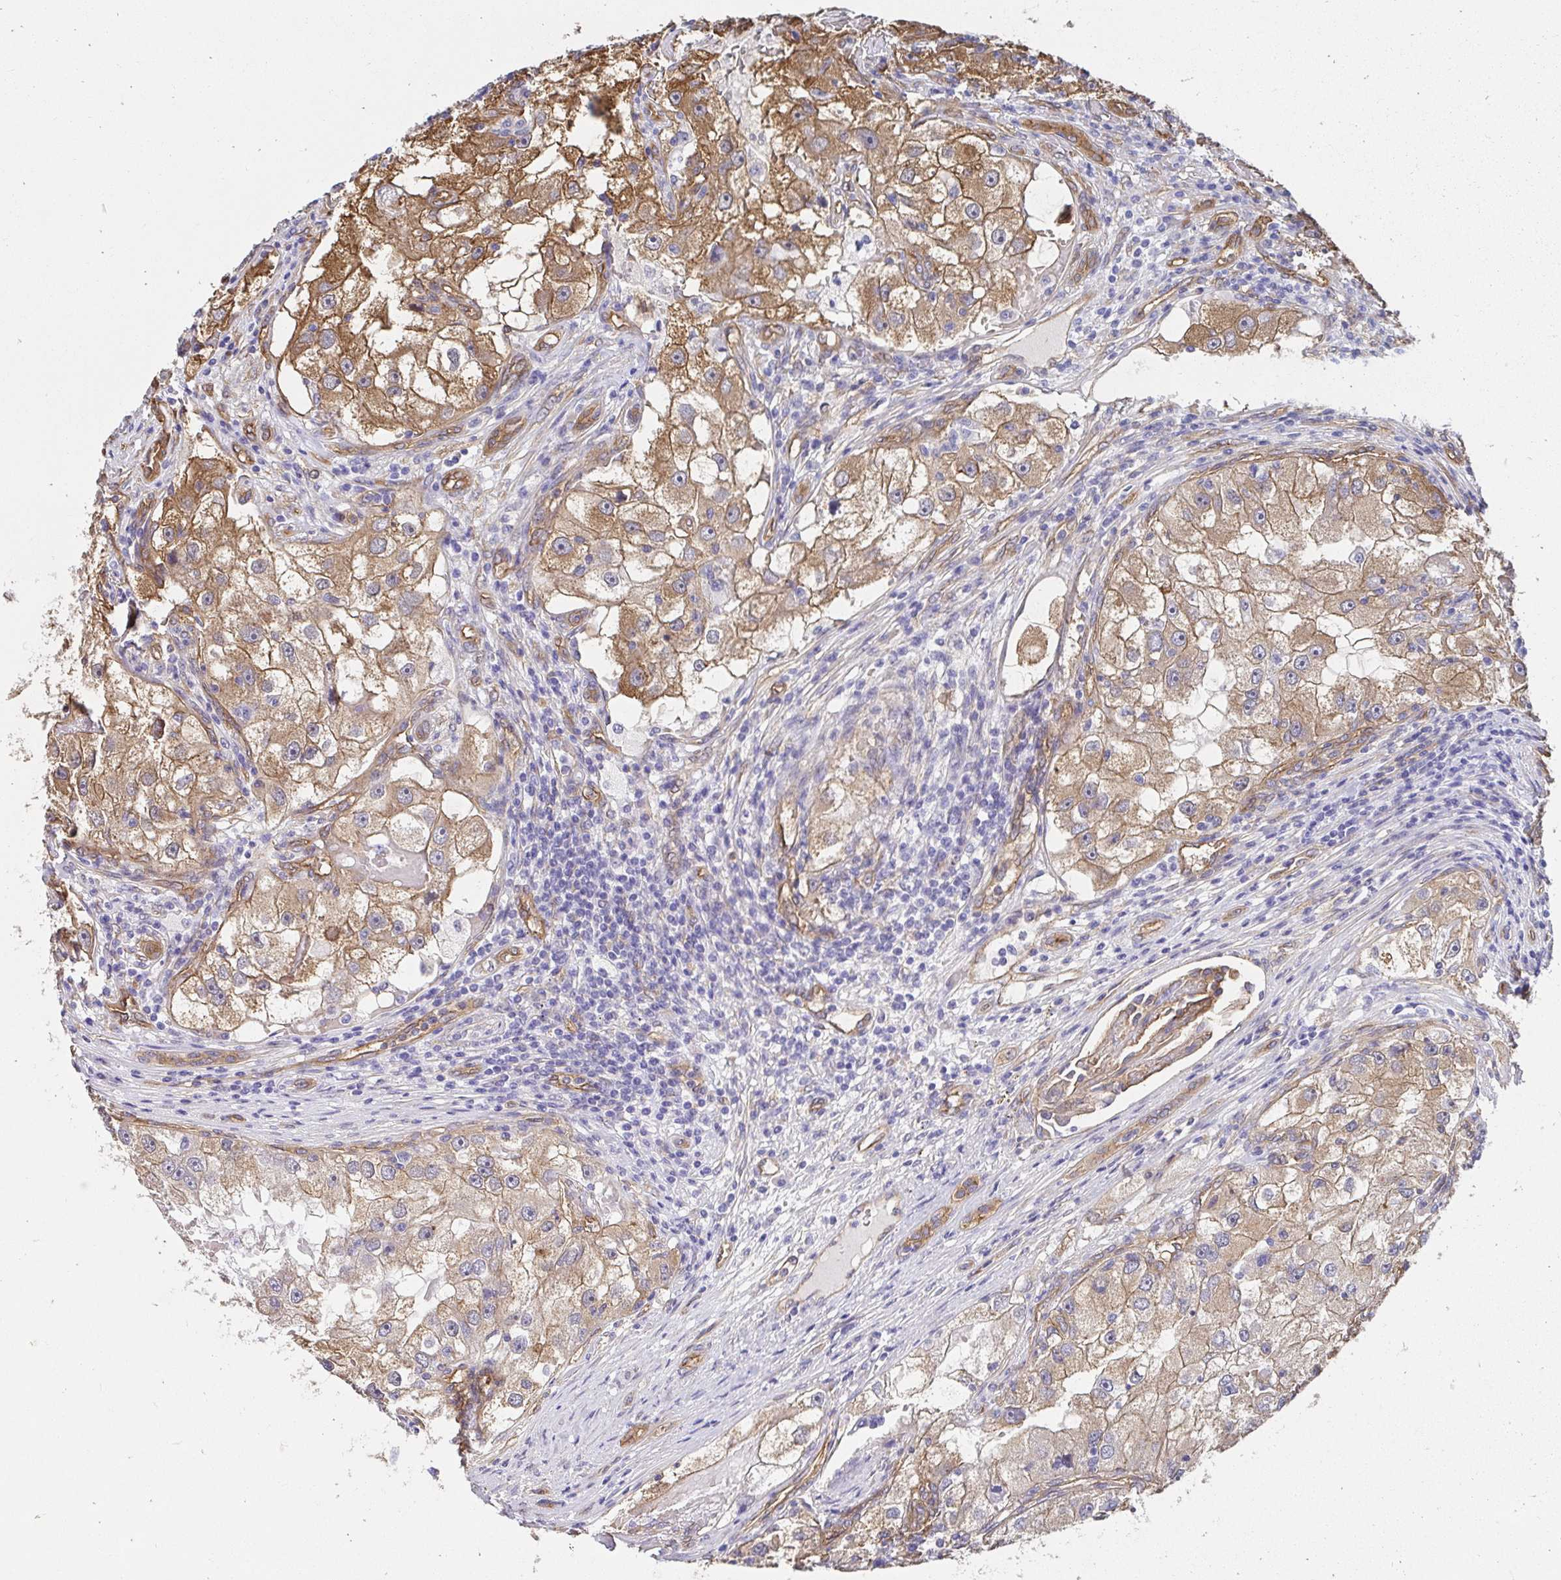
{"staining": {"intensity": "moderate", "quantity": "25%-75%", "location": "cytoplasmic/membranous"}, "tissue": "renal cancer", "cell_type": "Tumor cells", "image_type": "cancer", "snomed": [{"axis": "morphology", "description": "Adenocarcinoma, NOS"}, {"axis": "topography", "description": "Kidney"}], "caption": "This micrograph displays renal adenocarcinoma stained with IHC to label a protein in brown. The cytoplasmic/membranous of tumor cells show moderate positivity for the protein. Nuclei are counter-stained blue.", "gene": "CTTN", "patient": {"sex": "male", "age": 63}}